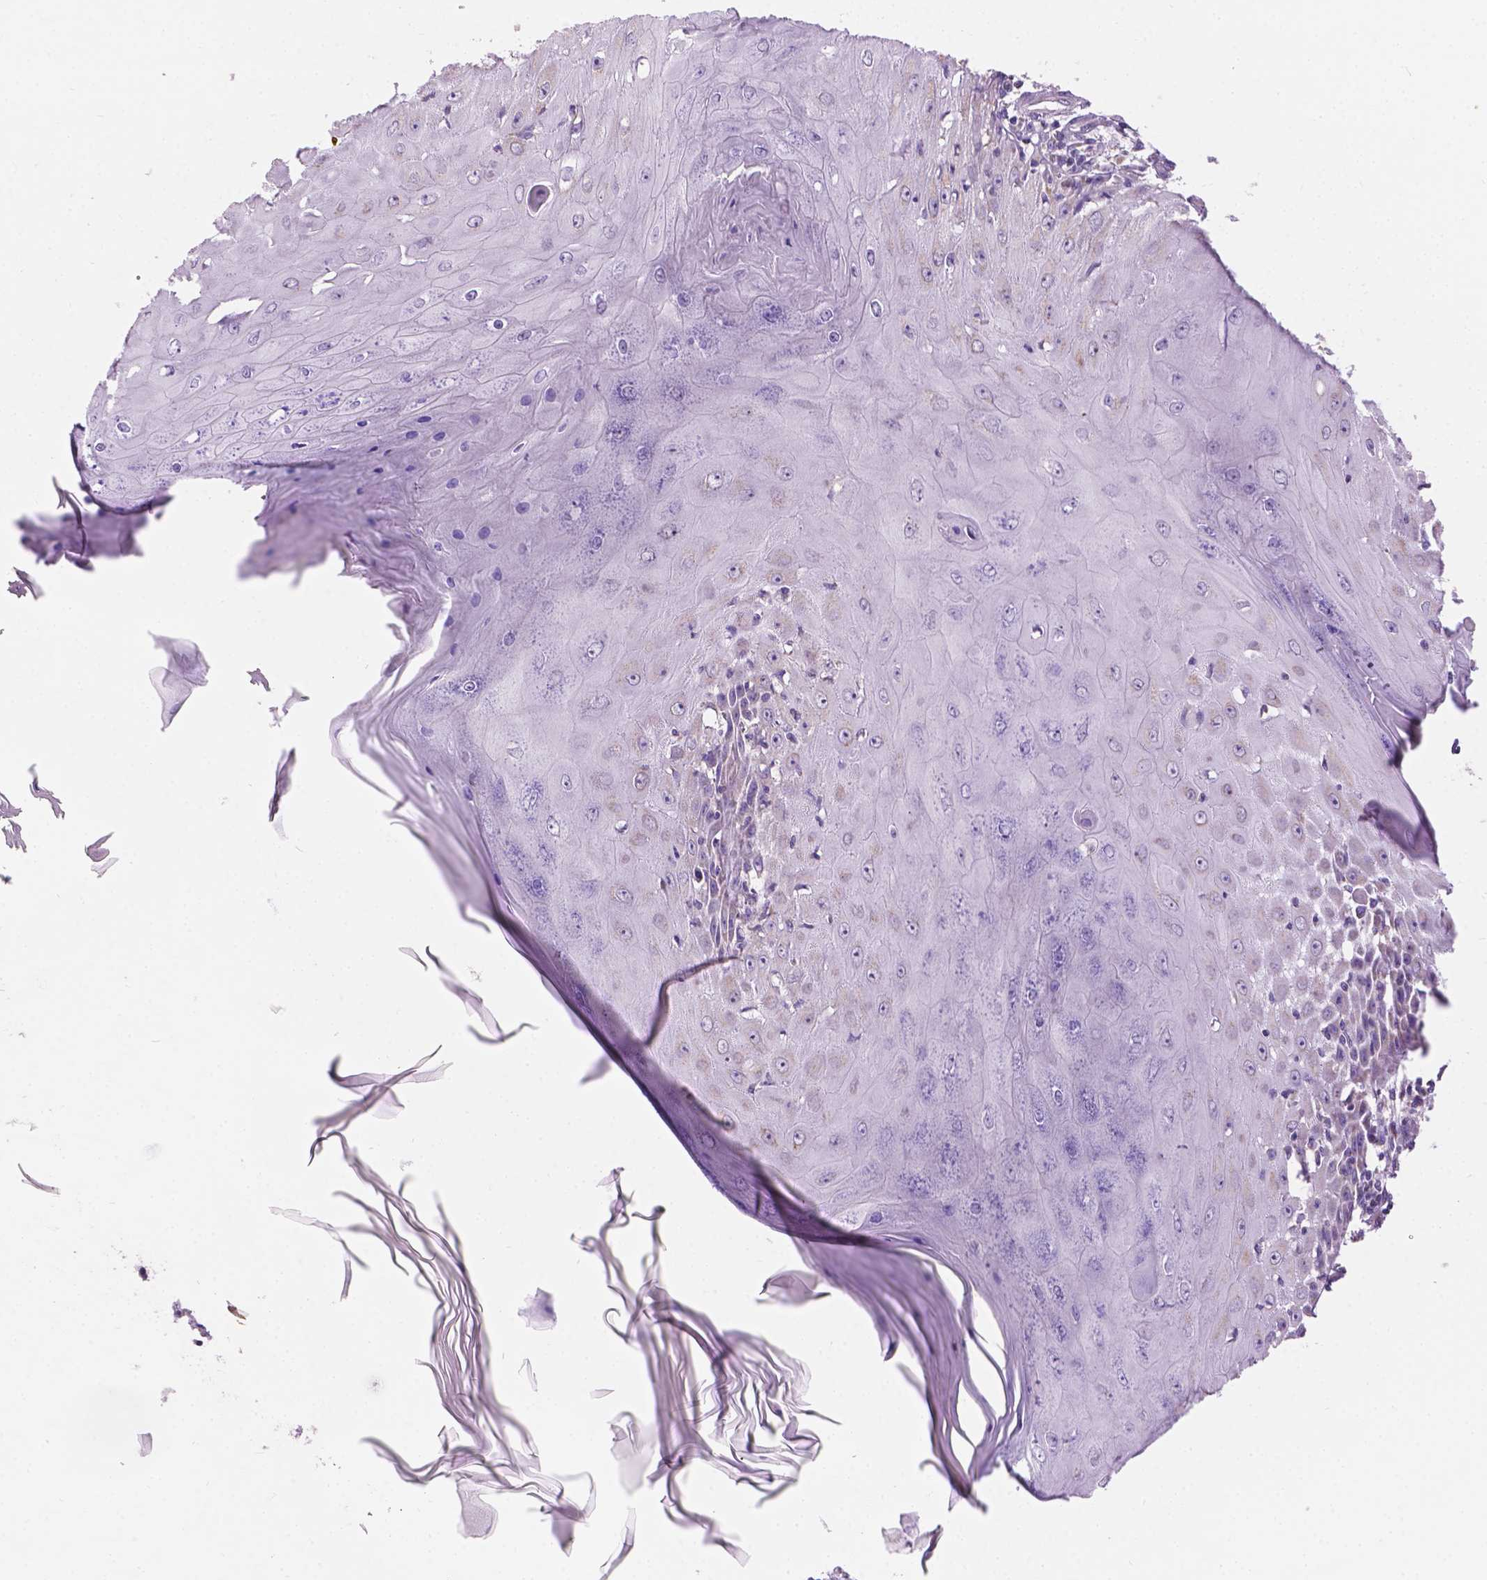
{"staining": {"intensity": "negative", "quantity": "none", "location": "none"}, "tissue": "skin cancer", "cell_type": "Tumor cells", "image_type": "cancer", "snomed": [{"axis": "morphology", "description": "Squamous cell carcinoma, NOS"}, {"axis": "topography", "description": "Skin"}], "caption": "Immunohistochemistry micrograph of neoplastic tissue: human skin cancer (squamous cell carcinoma) stained with DAB shows no significant protein positivity in tumor cells. (DAB (3,3'-diaminobenzidine) immunohistochemistry (IHC) visualized using brightfield microscopy, high magnification).", "gene": "CSPG5", "patient": {"sex": "female", "age": 73}}